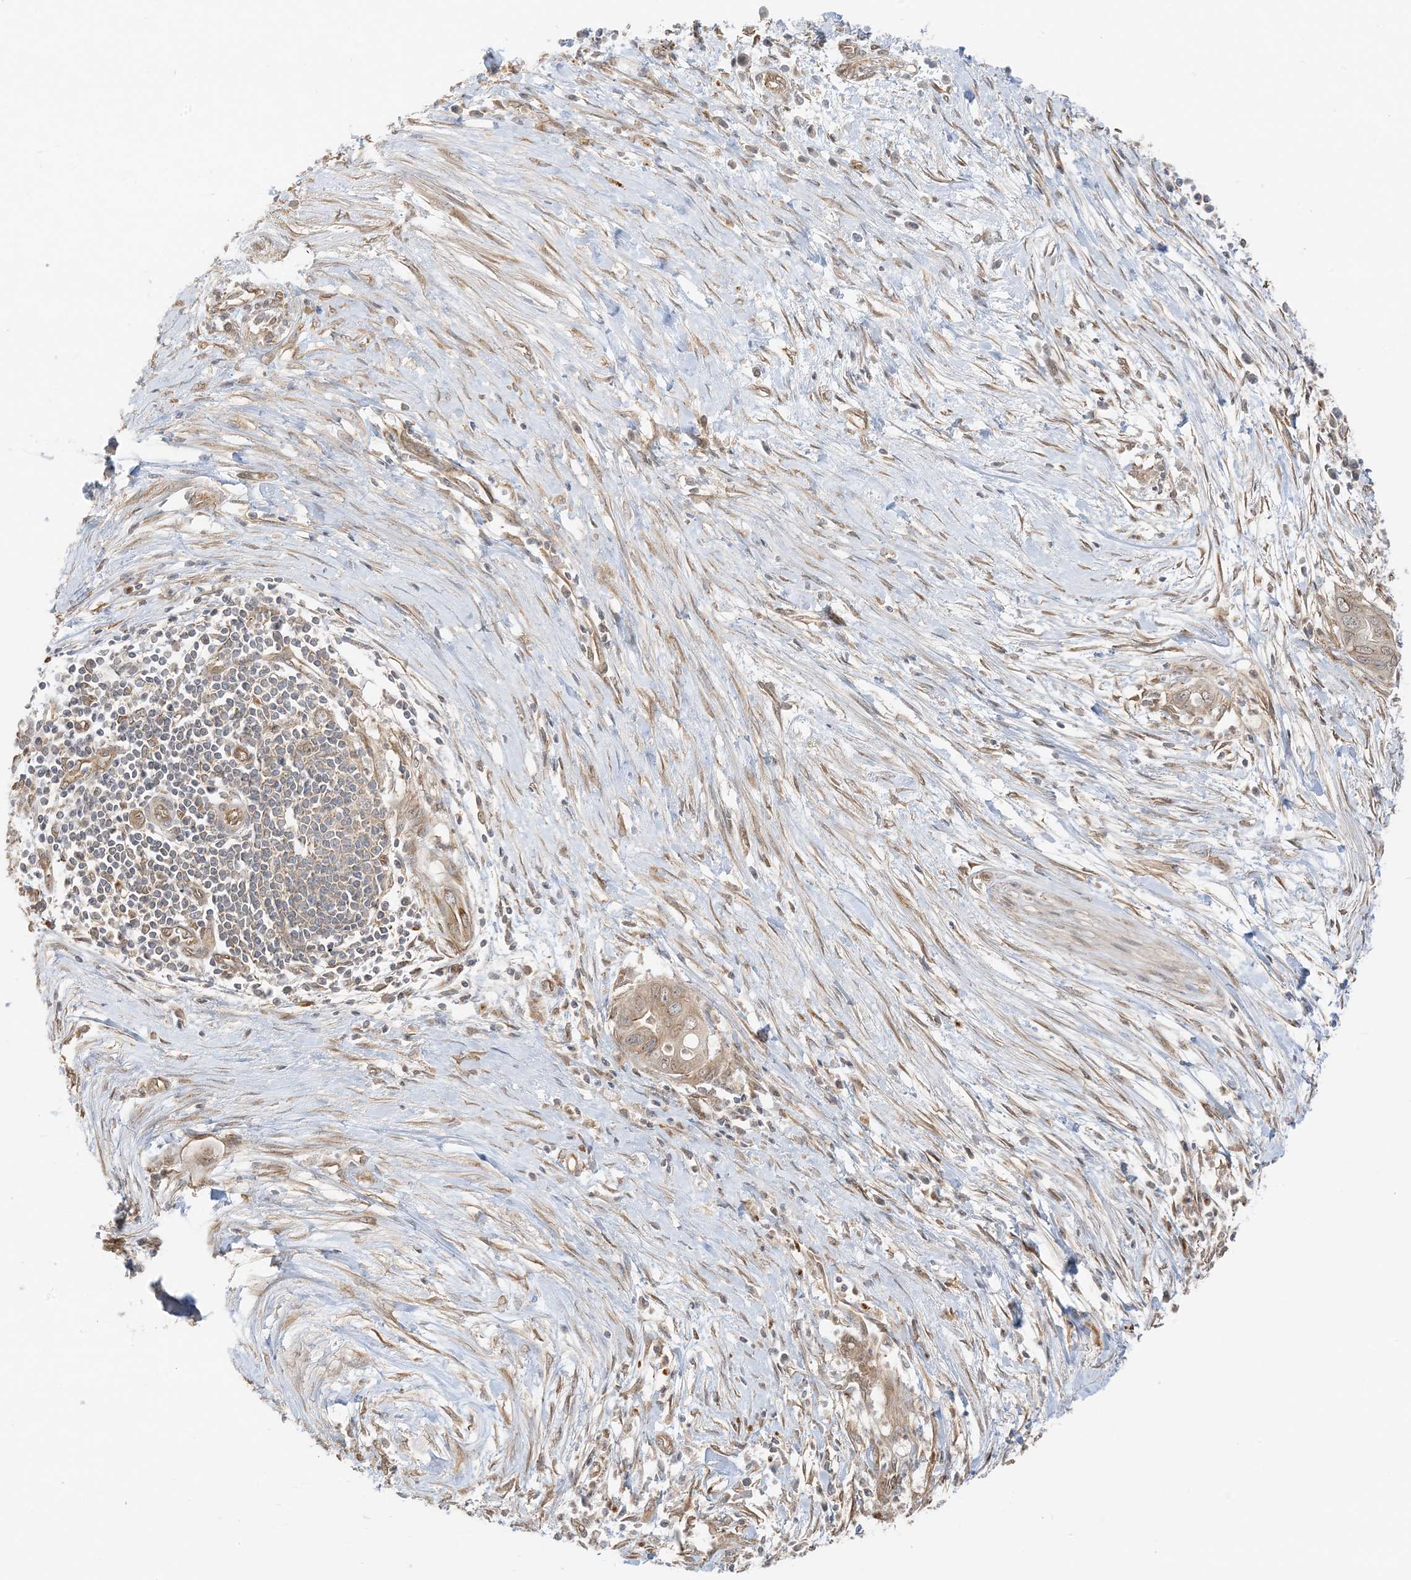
{"staining": {"intensity": "moderate", "quantity": ">75%", "location": "cytoplasmic/membranous"}, "tissue": "pancreatic cancer", "cell_type": "Tumor cells", "image_type": "cancer", "snomed": [{"axis": "morphology", "description": "Adenocarcinoma, NOS"}, {"axis": "topography", "description": "Pancreas"}], "caption": "Tumor cells exhibit medium levels of moderate cytoplasmic/membranous staining in approximately >75% of cells in adenocarcinoma (pancreatic). (Brightfield microscopy of DAB IHC at high magnification).", "gene": "UBAP2L", "patient": {"sex": "male", "age": 75}}